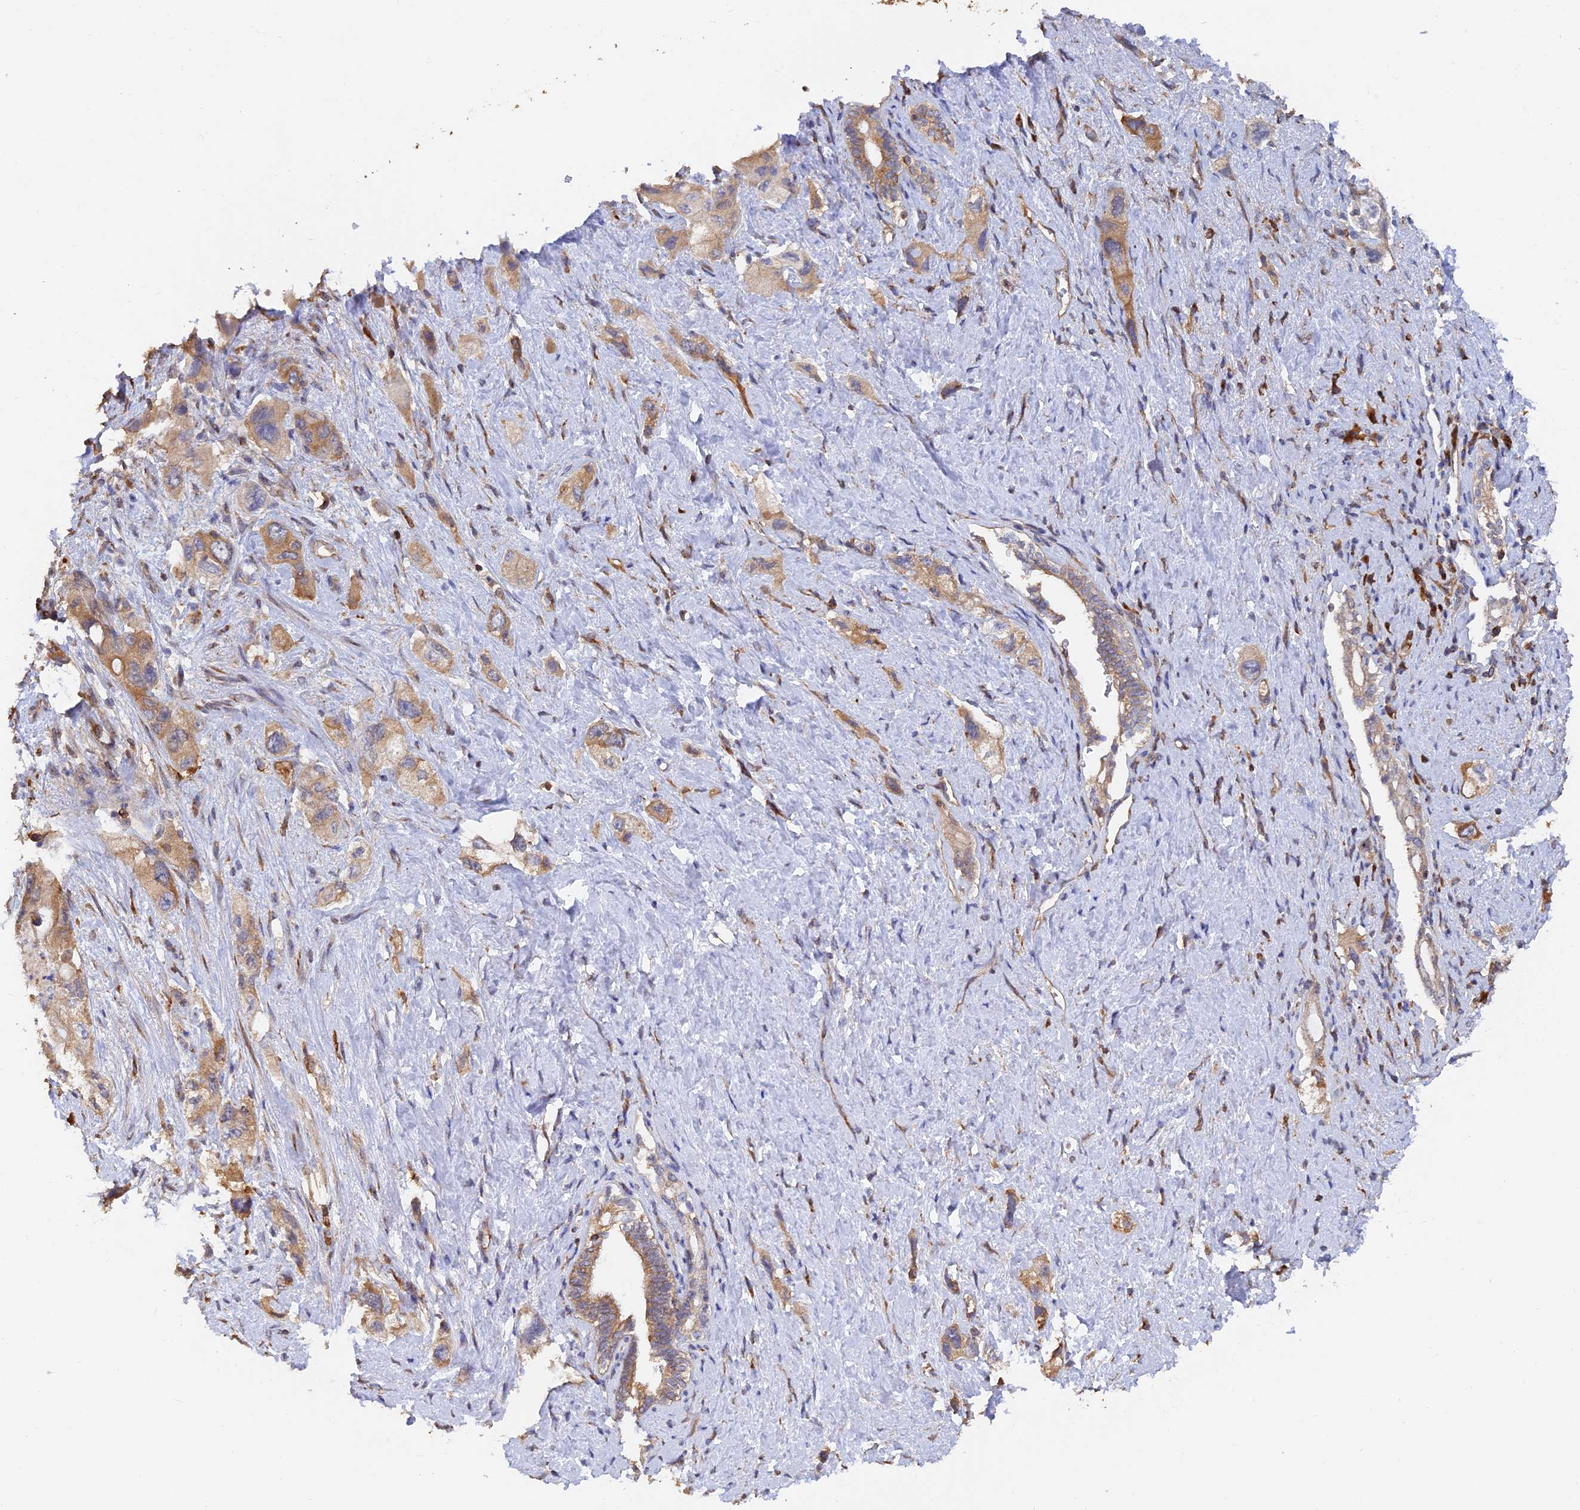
{"staining": {"intensity": "moderate", "quantity": ">75%", "location": "cytoplasmic/membranous"}, "tissue": "pancreatic cancer", "cell_type": "Tumor cells", "image_type": "cancer", "snomed": [{"axis": "morphology", "description": "Adenocarcinoma, NOS"}, {"axis": "topography", "description": "Pancreas"}], "caption": "Protein staining by IHC displays moderate cytoplasmic/membranous staining in approximately >75% of tumor cells in pancreatic cancer.", "gene": "WBP11", "patient": {"sex": "female", "age": 73}}